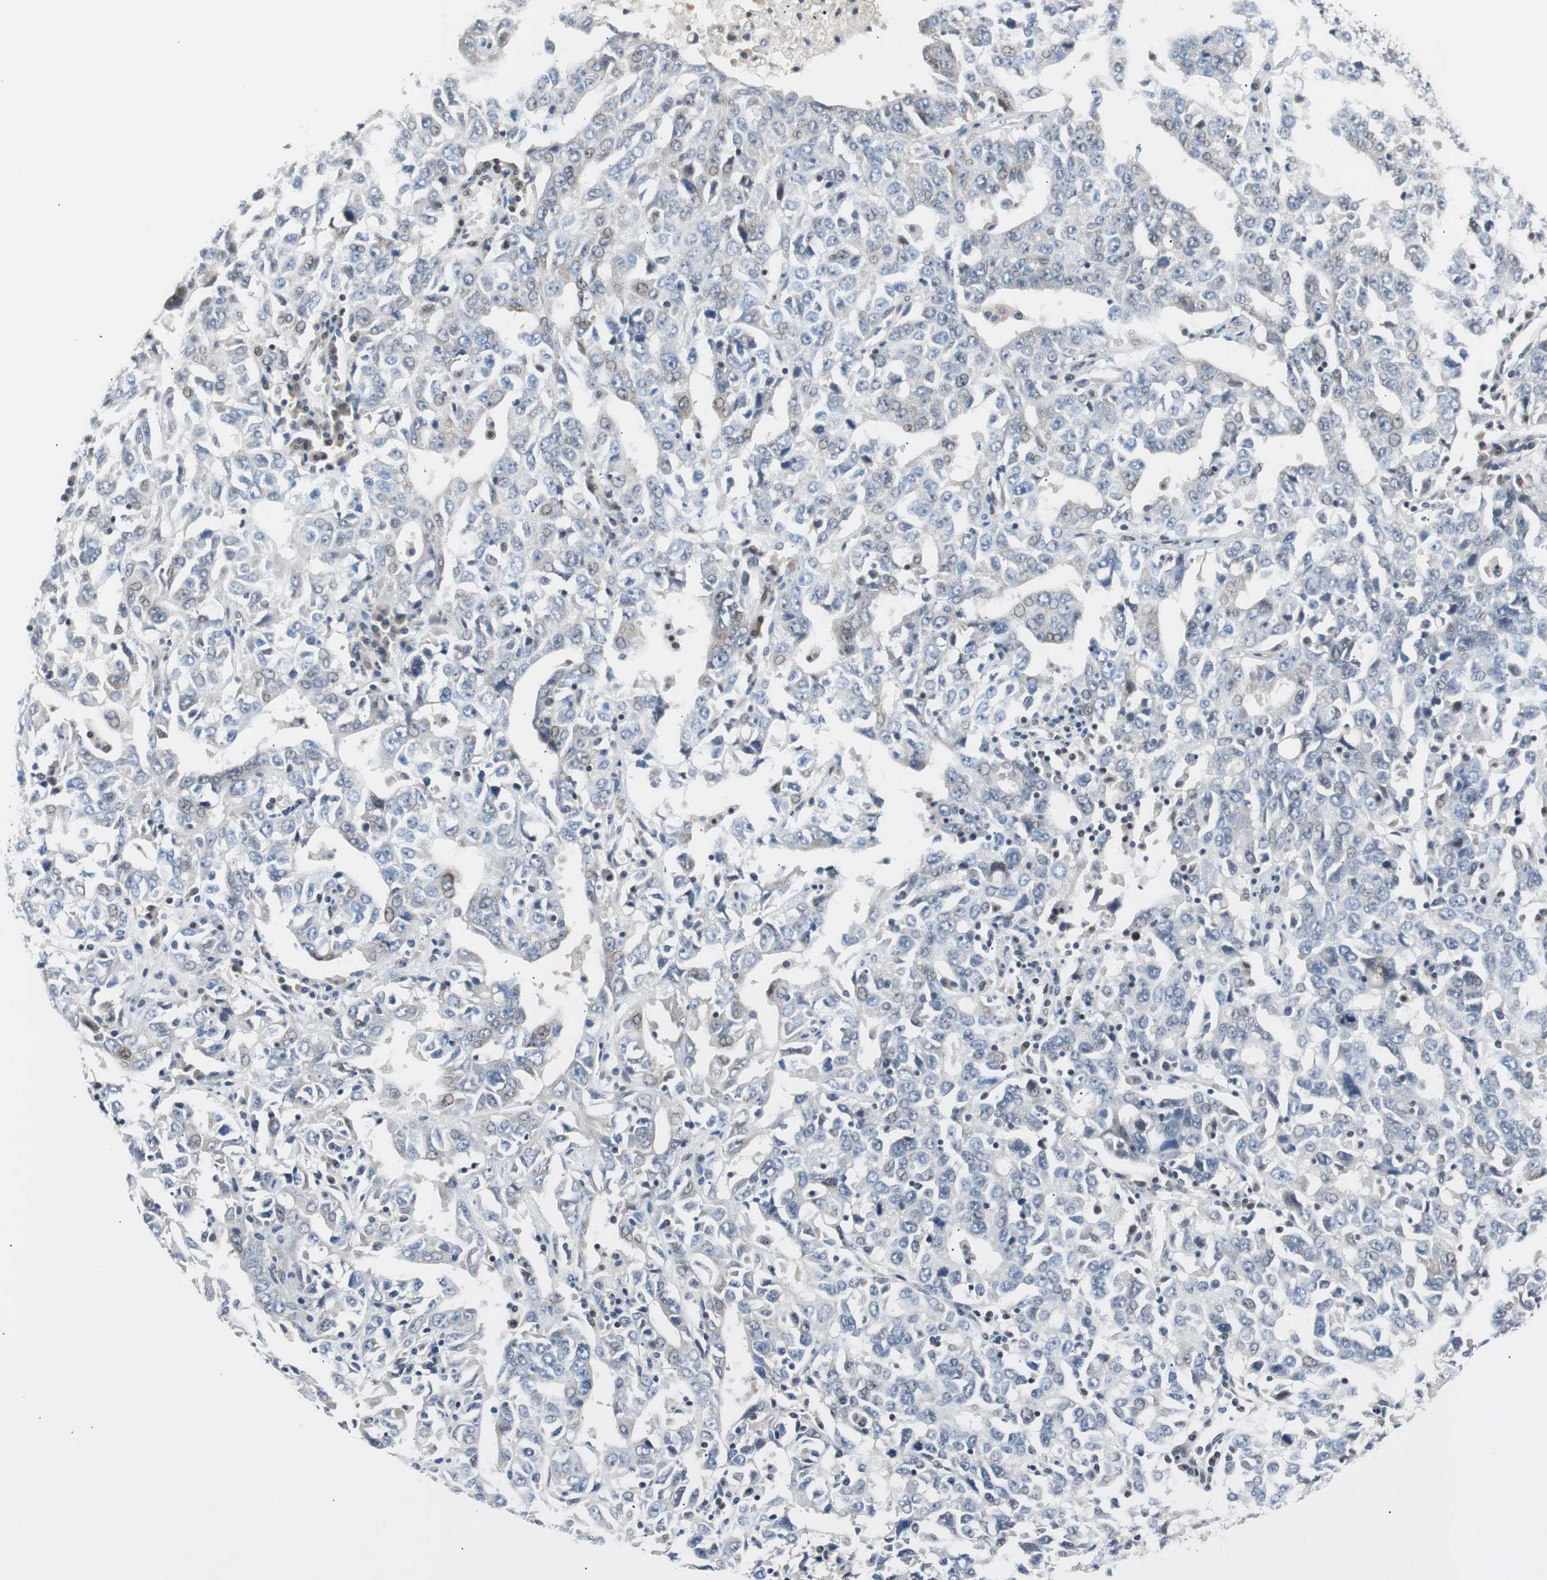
{"staining": {"intensity": "weak", "quantity": "<25%", "location": "nuclear"}, "tissue": "ovarian cancer", "cell_type": "Tumor cells", "image_type": "cancer", "snomed": [{"axis": "morphology", "description": "Carcinoma, endometroid"}, {"axis": "topography", "description": "Ovary"}], "caption": "An image of endometroid carcinoma (ovarian) stained for a protein displays no brown staining in tumor cells. (Immunohistochemistry, brightfield microscopy, high magnification).", "gene": "MAP2K4", "patient": {"sex": "female", "age": 62}}